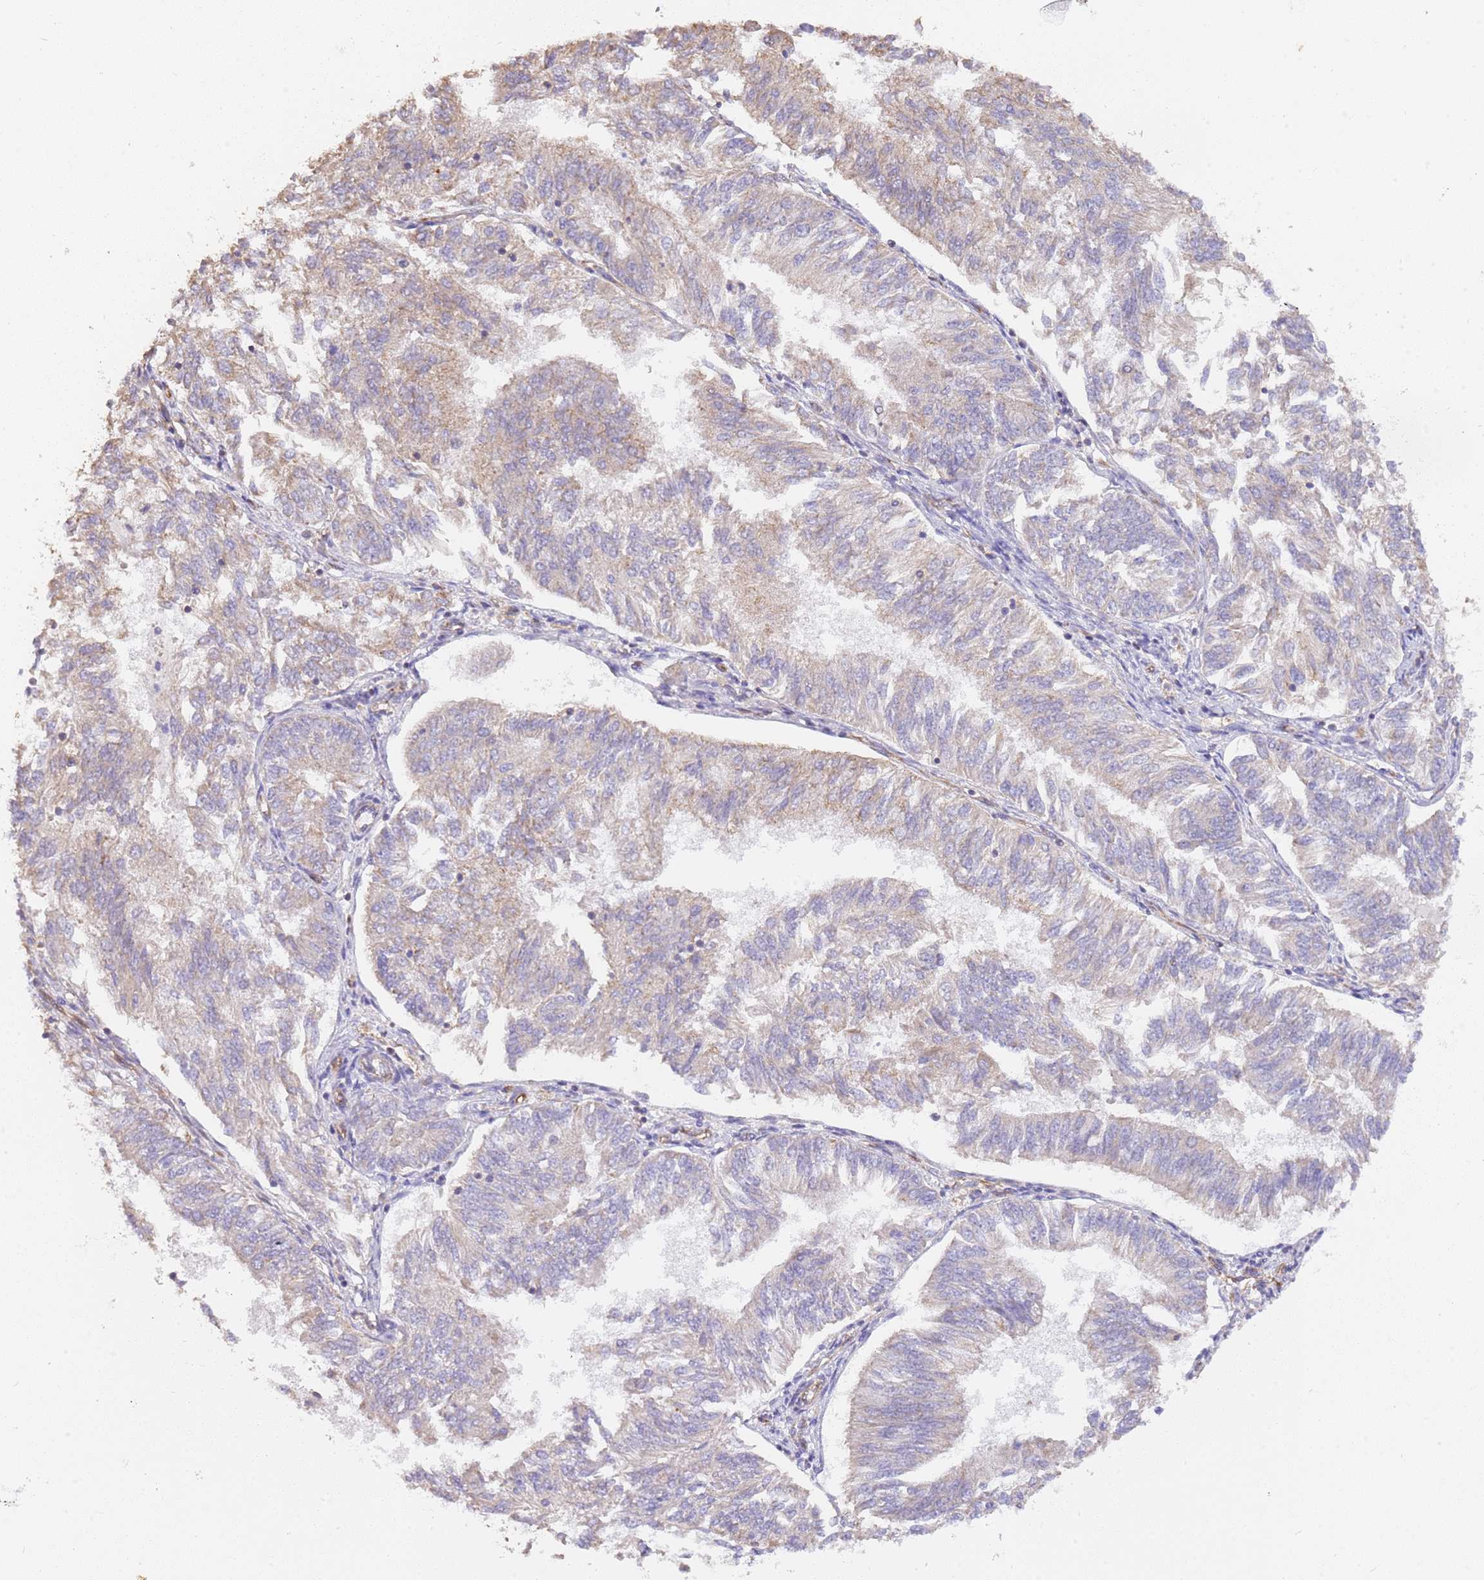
{"staining": {"intensity": "weak", "quantity": "25%-75%", "location": "cytoplasmic/membranous"}, "tissue": "endometrial cancer", "cell_type": "Tumor cells", "image_type": "cancer", "snomed": [{"axis": "morphology", "description": "Adenocarcinoma, NOS"}, {"axis": "topography", "description": "Endometrium"}], "caption": "Protein expression analysis of adenocarcinoma (endometrial) reveals weak cytoplasmic/membranous expression in about 25%-75% of tumor cells. Immunohistochemistry (ihc) stains the protein in brown and the nuclei are stained blue.", "gene": "DOCK9", "patient": {"sex": "female", "age": 58}}